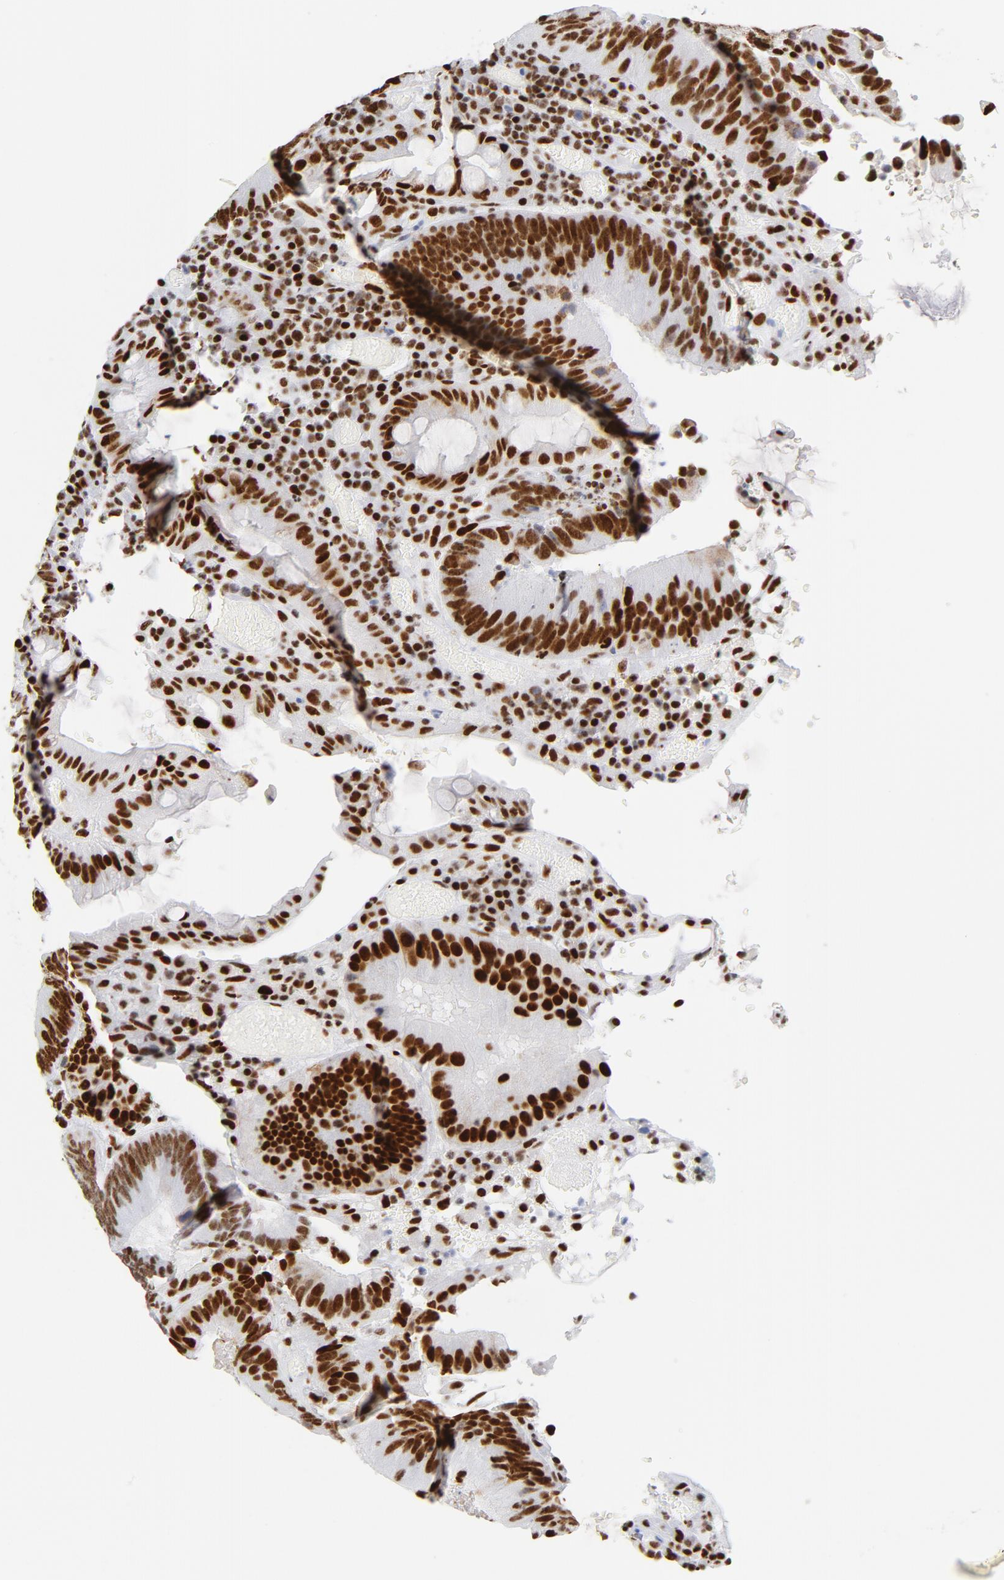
{"staining": {"intensity": "strong", "quantity": ">75%", "location": "nuclear"}, "tissue": "colorectal cancer", "cell_type": "Tumor cells", "image_type": "cancer", "snomed": [{"axis": "morphology", "description": "Normal tissue, NOS"}, {"axis": "morphology", "description": "Adenocarcinoma, NOS"}, {"axis": "topography", "description": "Colon"}], "caption": "A brown stain shows strong nuclear staining of a protein in human colorectal cancer (adenocarcinoma) tumor cells. Nuclei are stained in blue.", "gene": "XRCC5", "patient": {"sex": "female", "age": 78}}